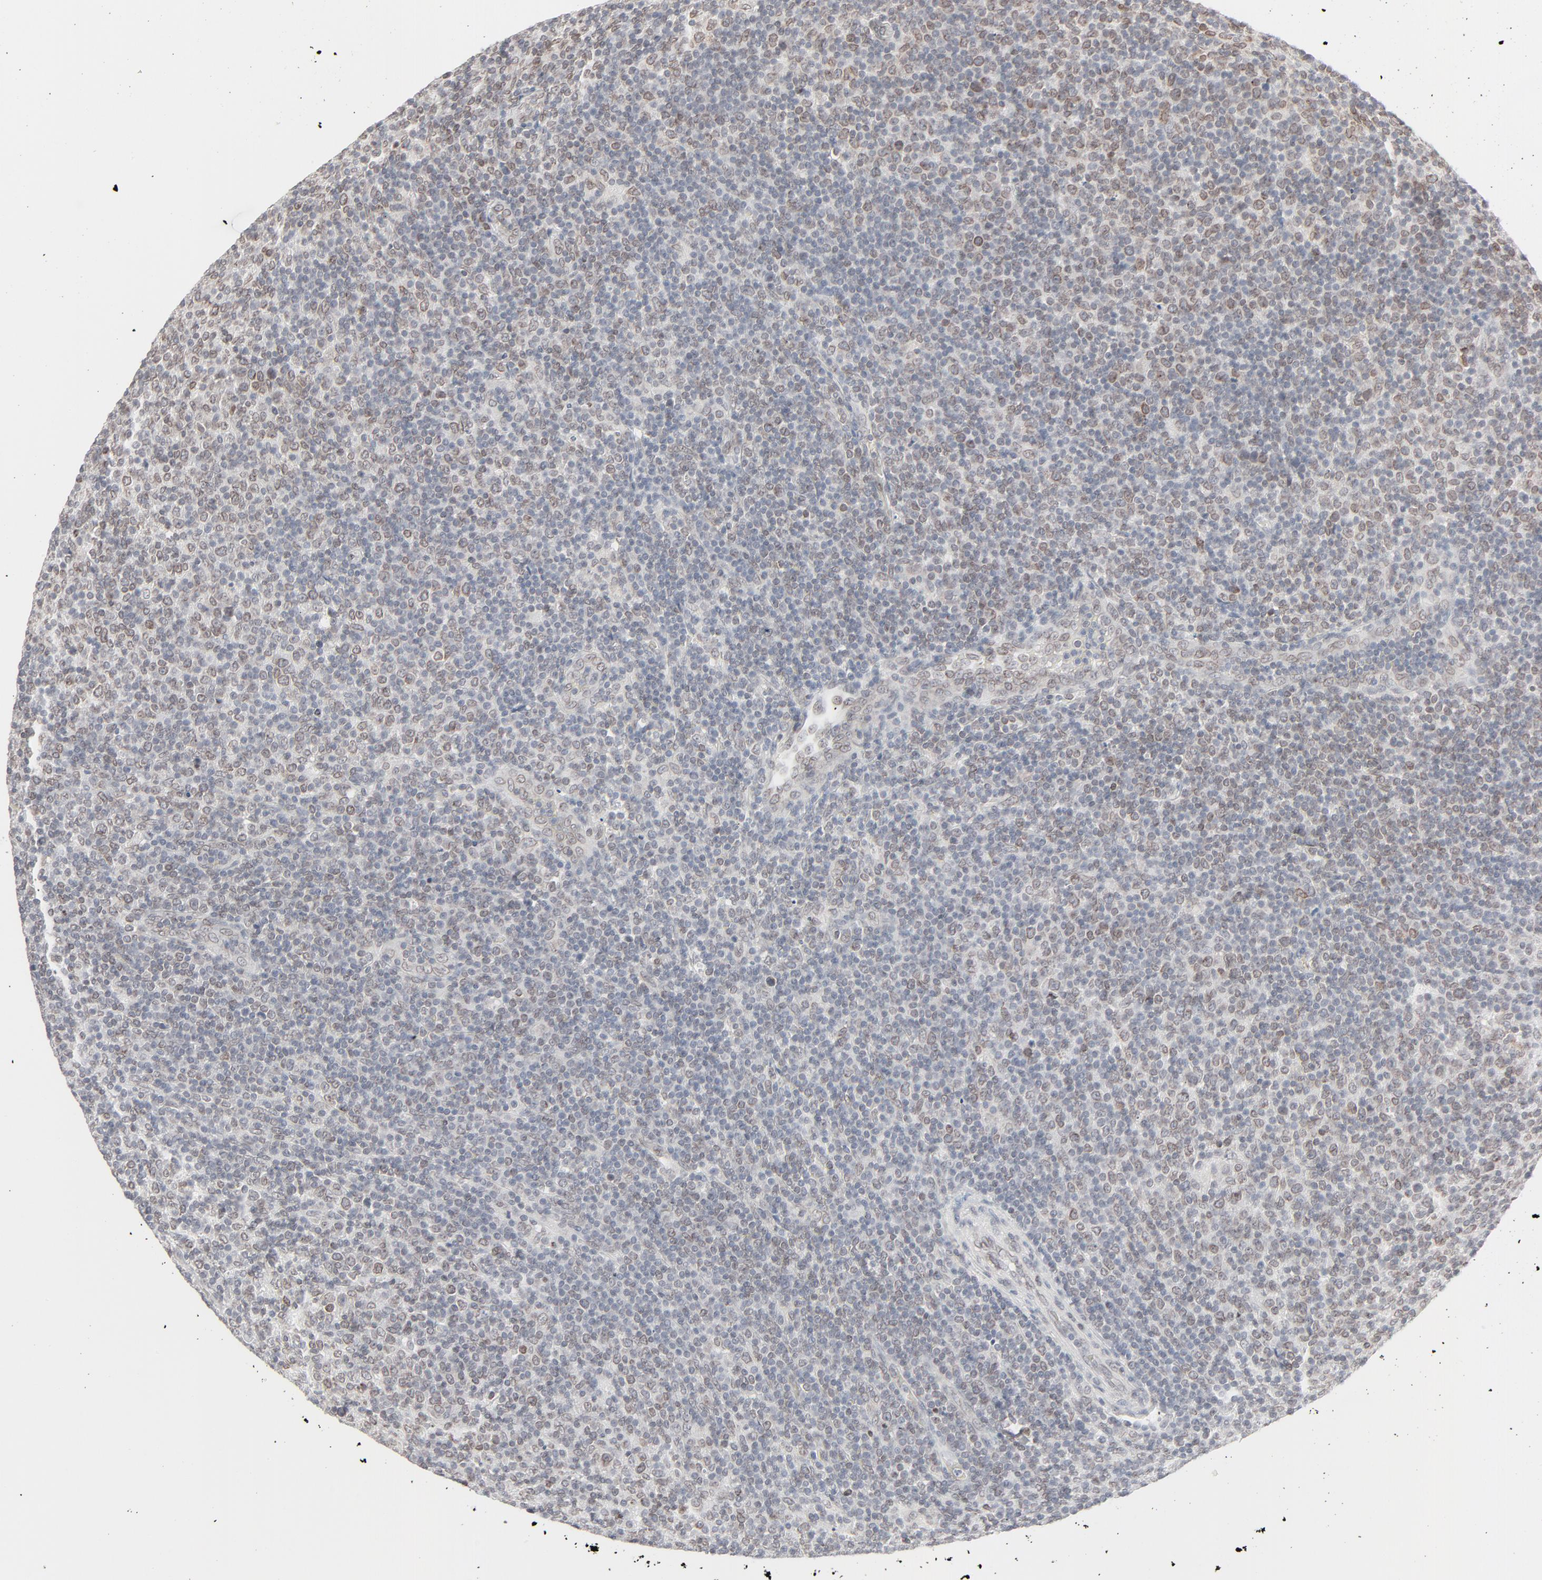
{"staining": {"intensity": "weak", "quantity": "<25%", "location": "cytoplasmic/membranous,nuclear"}, "tissue": "lymphoma", "cell_type": "Tumor cells", "image_type": "cancer", "snomed": [{"axis": "morphology", "description": "Malignant lymphoma, non-Hodgkin's type, Low grade"}, {"axis": "topography", "description": "Lymph node"}], "caption": "This is a photomicrograph of immunohistochemistry staining of lymphoma, which shows no staining in tumor cells. (Stains: DAB (3,3'-diaminobenzidine) IHC with hematoxylin counter stain, Microscopy: brightfield microscopy at high magnification).", "gene": "MAD1L1", "patient": {"sex": "male", "age": 70}}